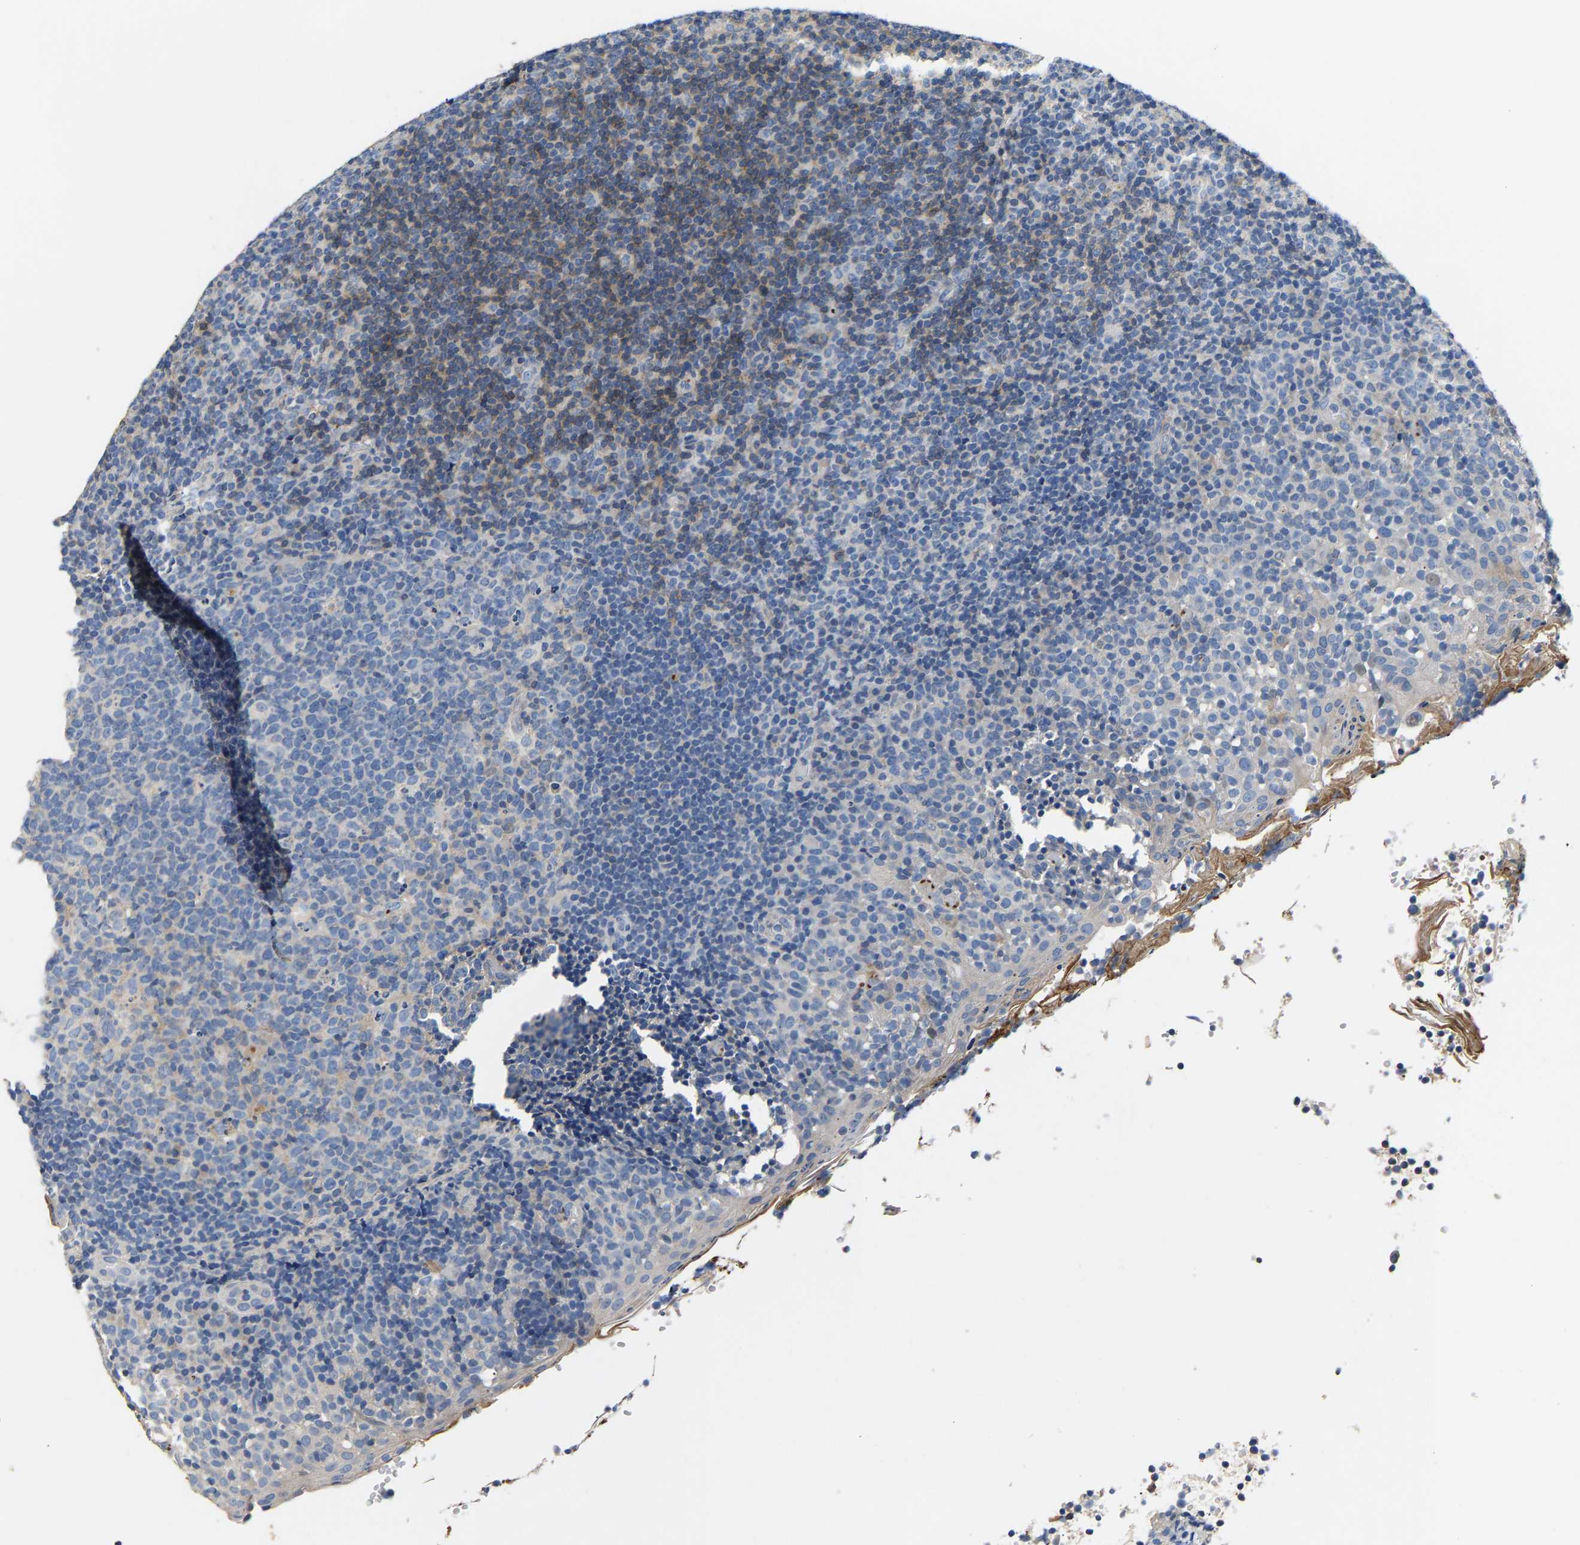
{"staining": {"intensity": "weak", "quantity": "<25%", "location": "cytoplasmic/membranous"}, "tissue": "tonsil", "cell_type": "Germinal center cells", "image_type": "normal", "snomed": [{"axis": "morphology", "description": "Normal tissue, NOS"}, {"axis": "topography", "description": "Tonsil"}], "caption": "Photomicrograph shows no significant protein expression in germinal center cells of unremarkable tonsil. (IHC, brightfield microscopy, high magnification).", "gene": "CCDC171", "patient": {"sex": "female", "age": 19}}